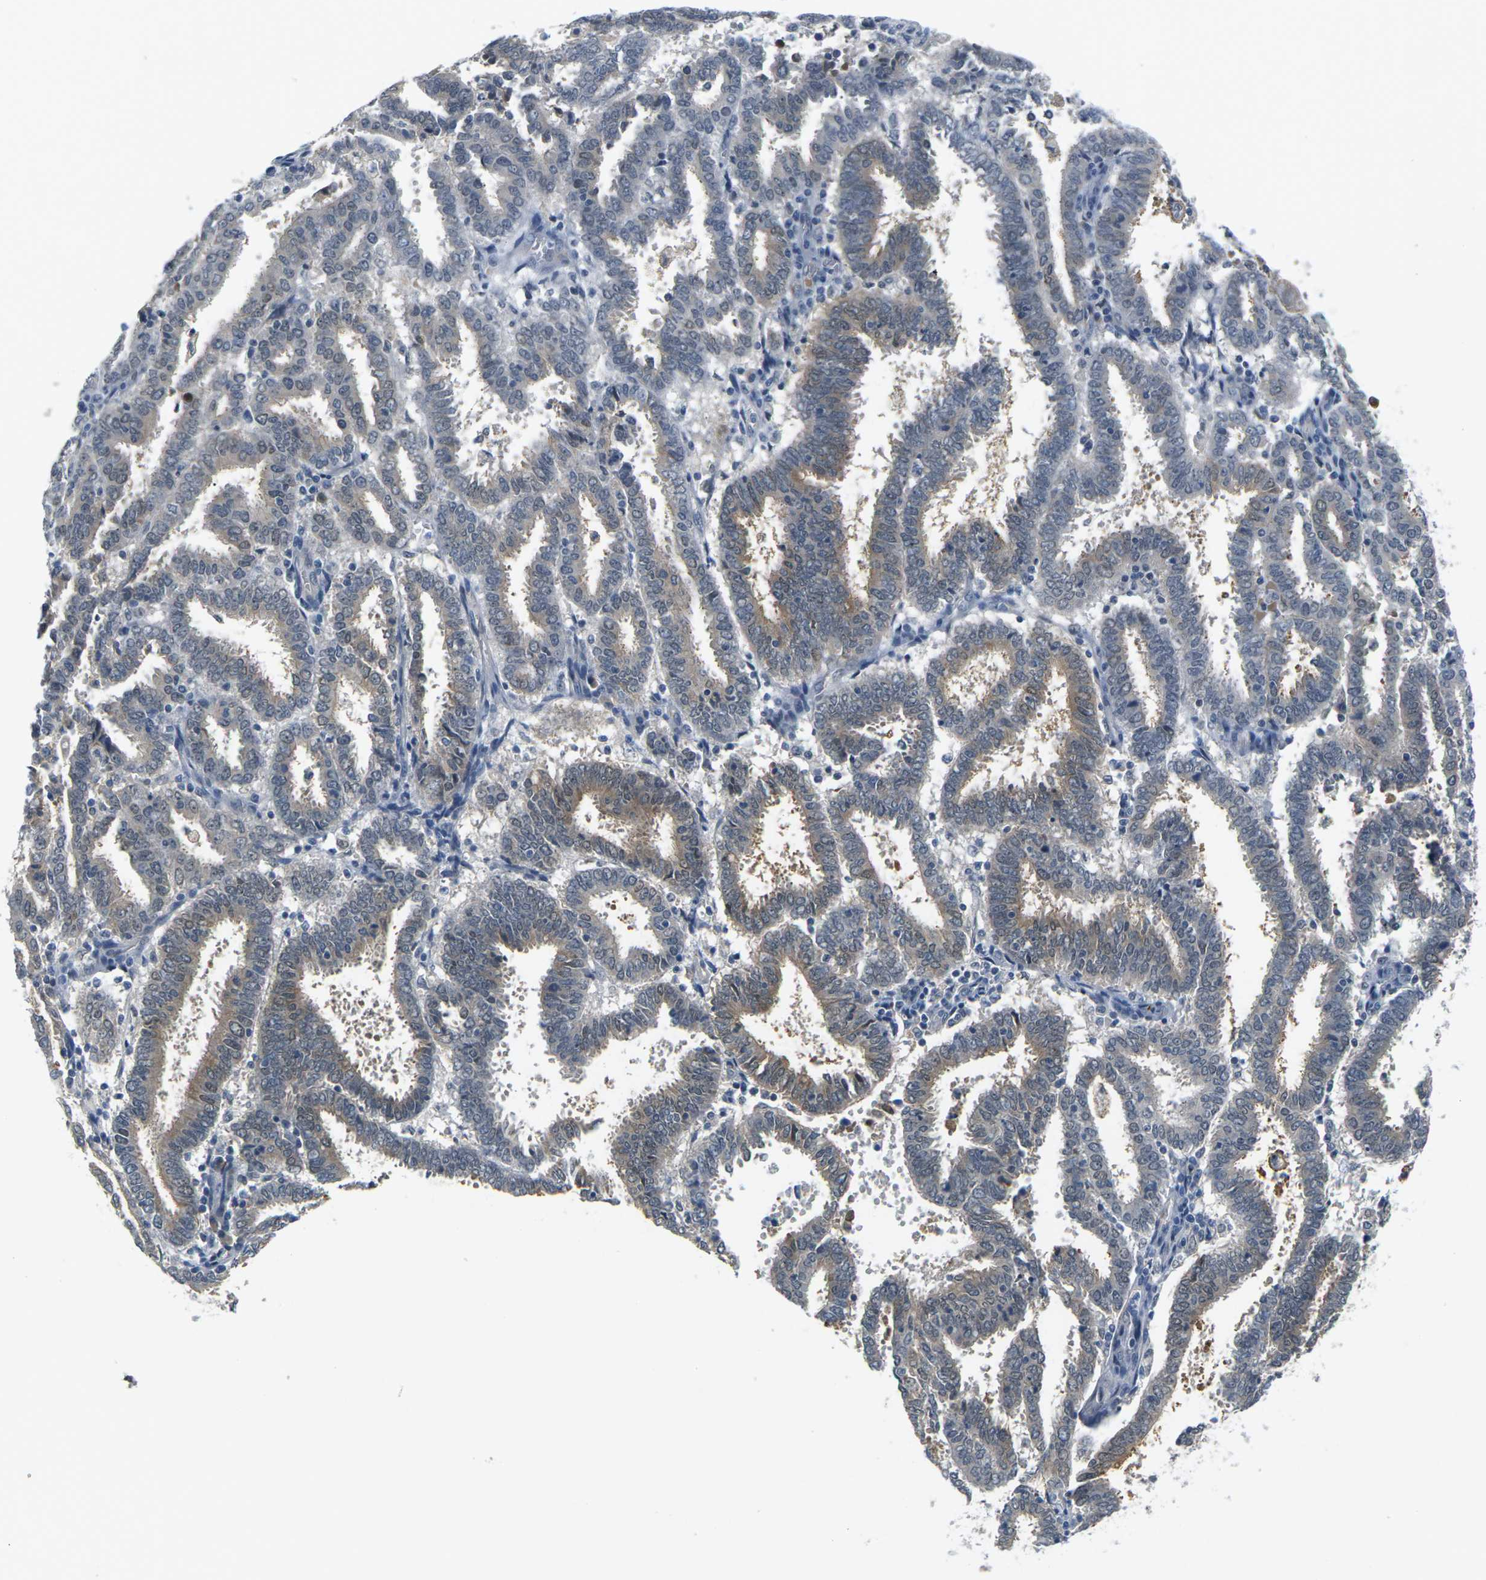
{"staining": {"intensity": "moderate", "quantity": "25%-75%", "location": "cytoplasmic/membranous"}, "tissue": "endometrial cancer", "cell_type": "Tumor cells", "image_type": "cancer", "snomed": [{"axis": "morphology", "description": "Adenocarcinoma, NOS"}, {"axis": "topography", "description": "Uterus"}], "caption": "About 25%-75% of tumor cells in endometrial cancer demonstrate moderate cytoplasmic/membranous protein expression as visualized by brown immunohistochemical staining.", "gene": "PKP2", "patient": {"sex": "female", "age": 83}}